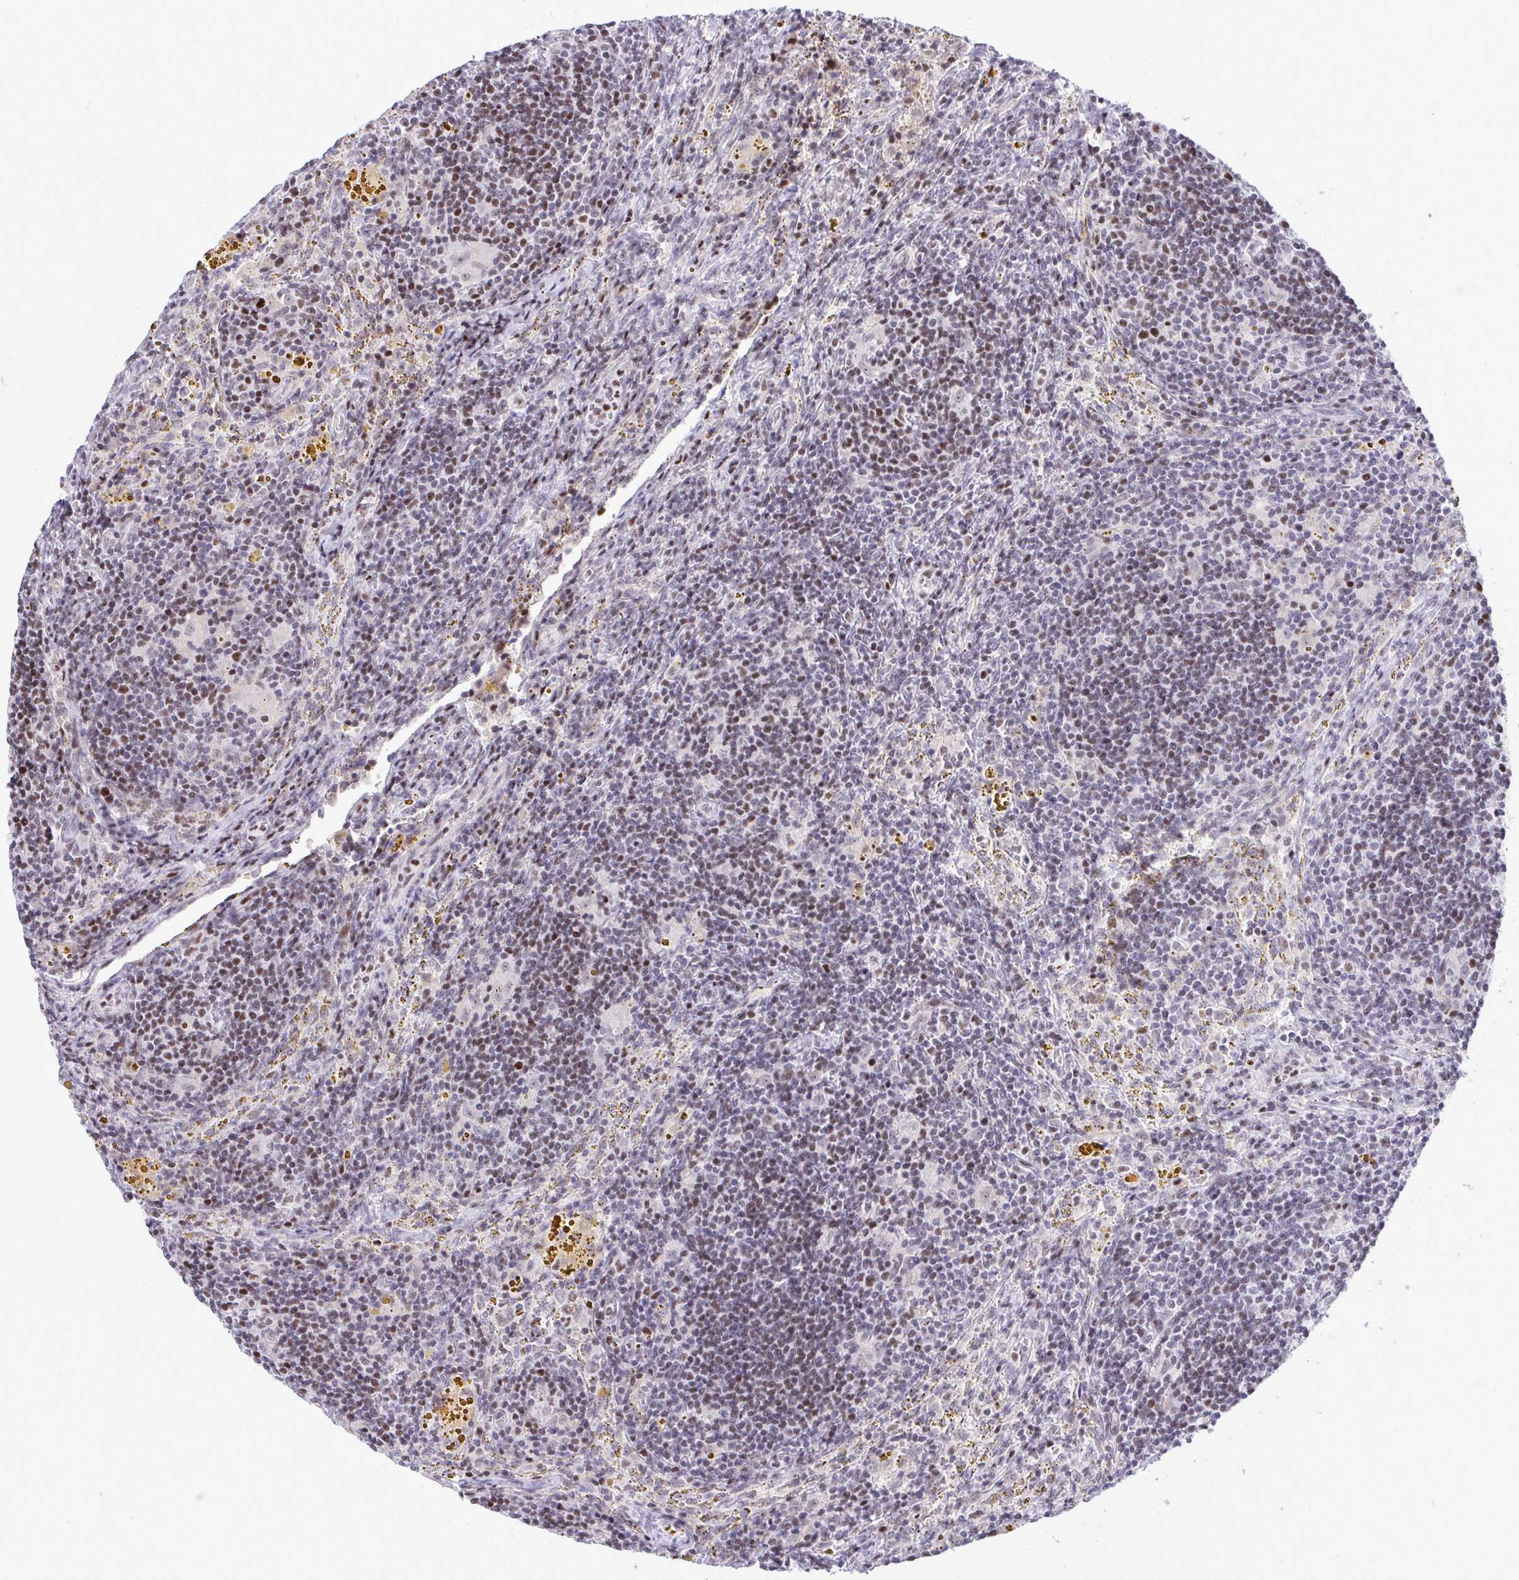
{"staining": {"intensity": "moderate", "quantity": "<25%", "location": "nuclear"}, "tissue": "lymphoma", "cell_type": "Tumor cells", "image_type": "cancer", "snomed": [{"axis": "morphology", "description": "Malignant lymphoma, non-Hodgkin's type, Low grade"}, {"axis": "topography", "description": "Spleen"}], "caption": "The immunohistochemical stain highlights moderate nuclear expression in tumor cells of low-grade malignant lymphoma, non-Hodgkin's type tissue.", "gene": "C14orf39", "patient": {"sex": "female", "age": 70}}